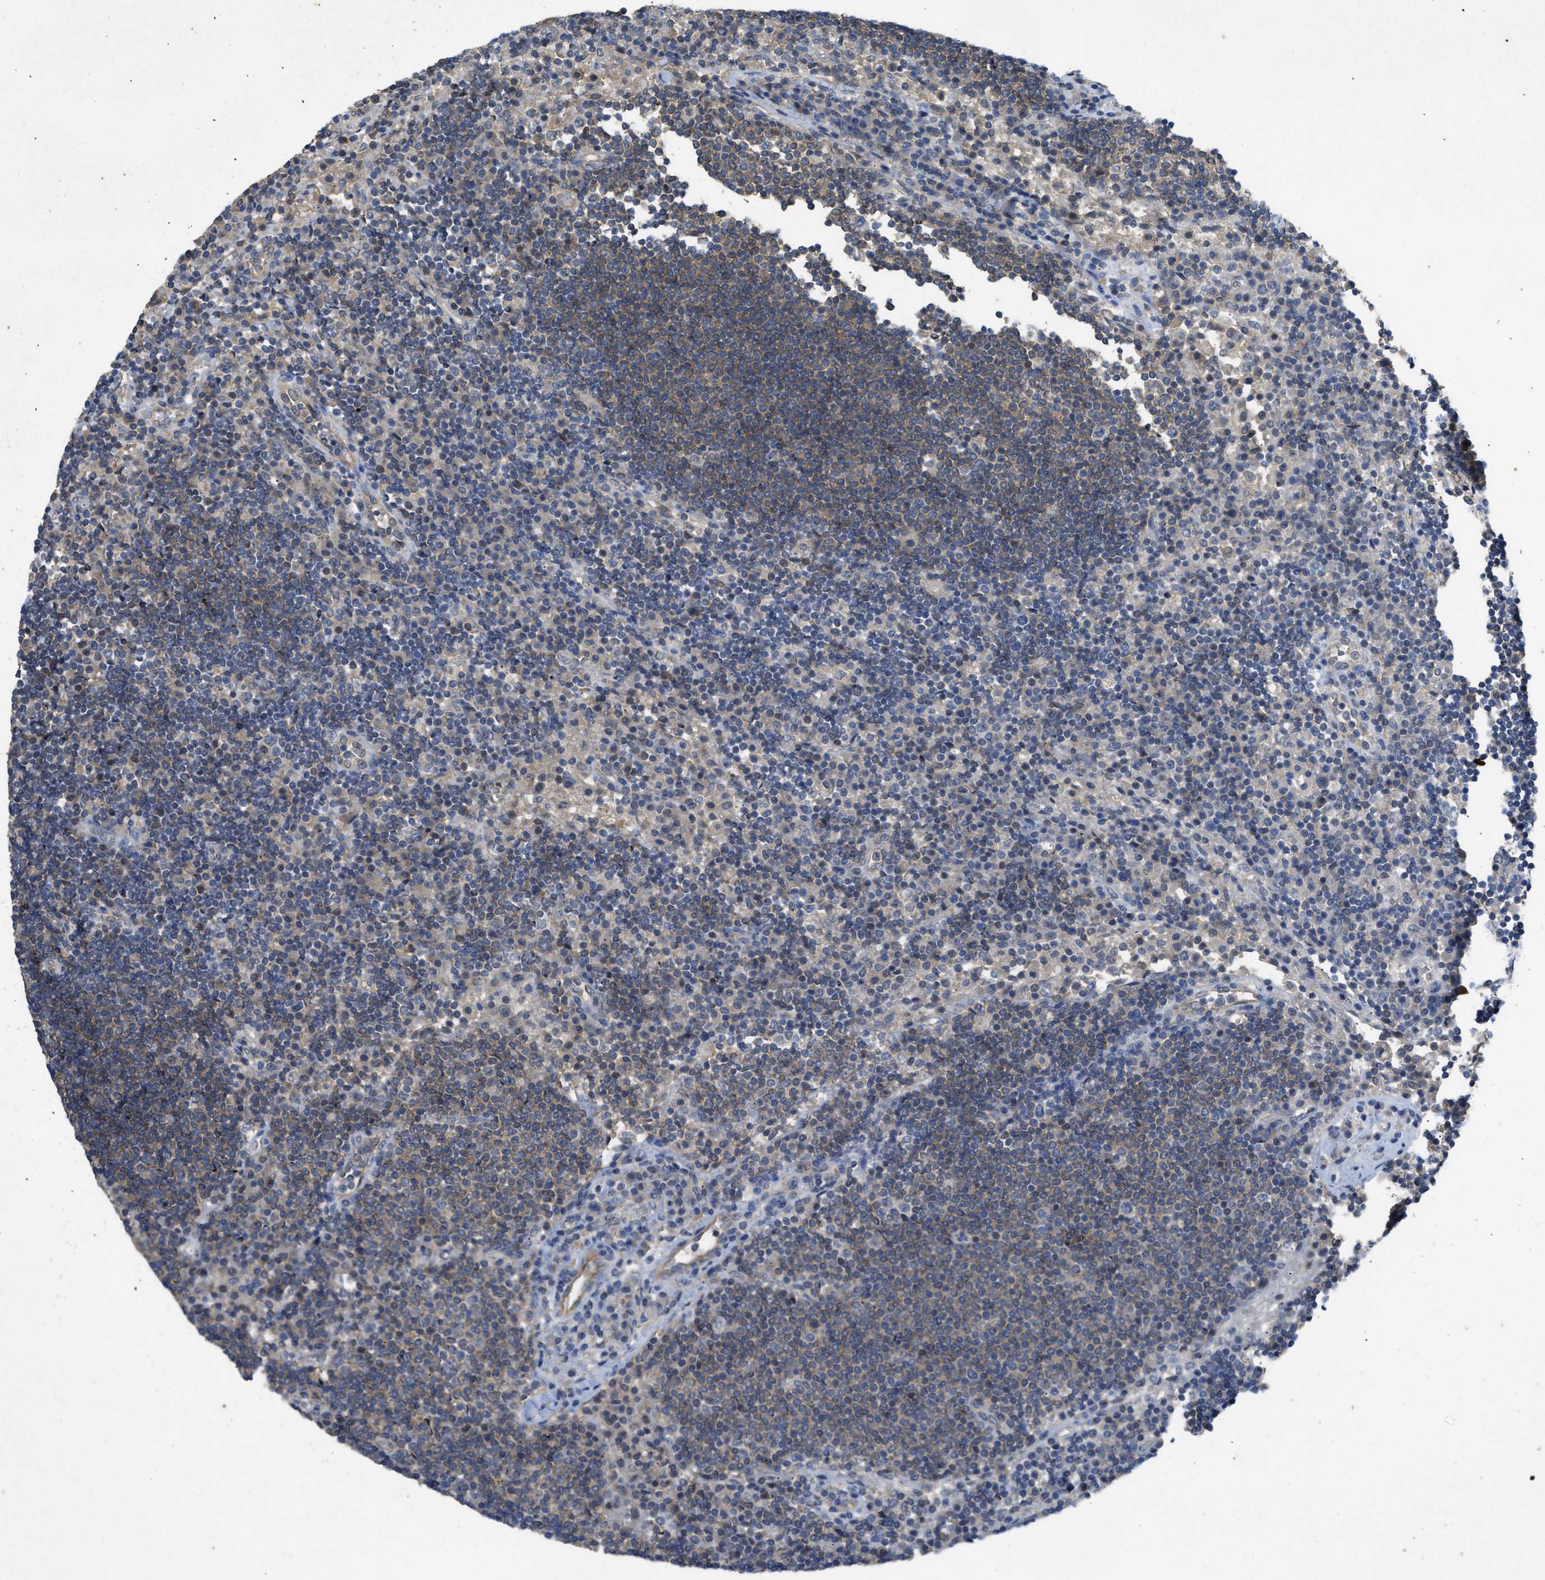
{"staining": {"intensity": "negative", "quantity": "none", "location": "none"}, "tissue": "lymph node", "cell_type": "Germinal center cells", "image_type": "normal", "snomed": [{"axis": "morphology", "description": "Normal tissue, NOS"}, {"axis": "topography", "description": "Lymph node"}], "caption": "Protein analysis of benign lymph node exhibits no significant staining in germinal center cells.", "gene": "PPP3CA", "patient": {"sex": "female", "age": 53}}